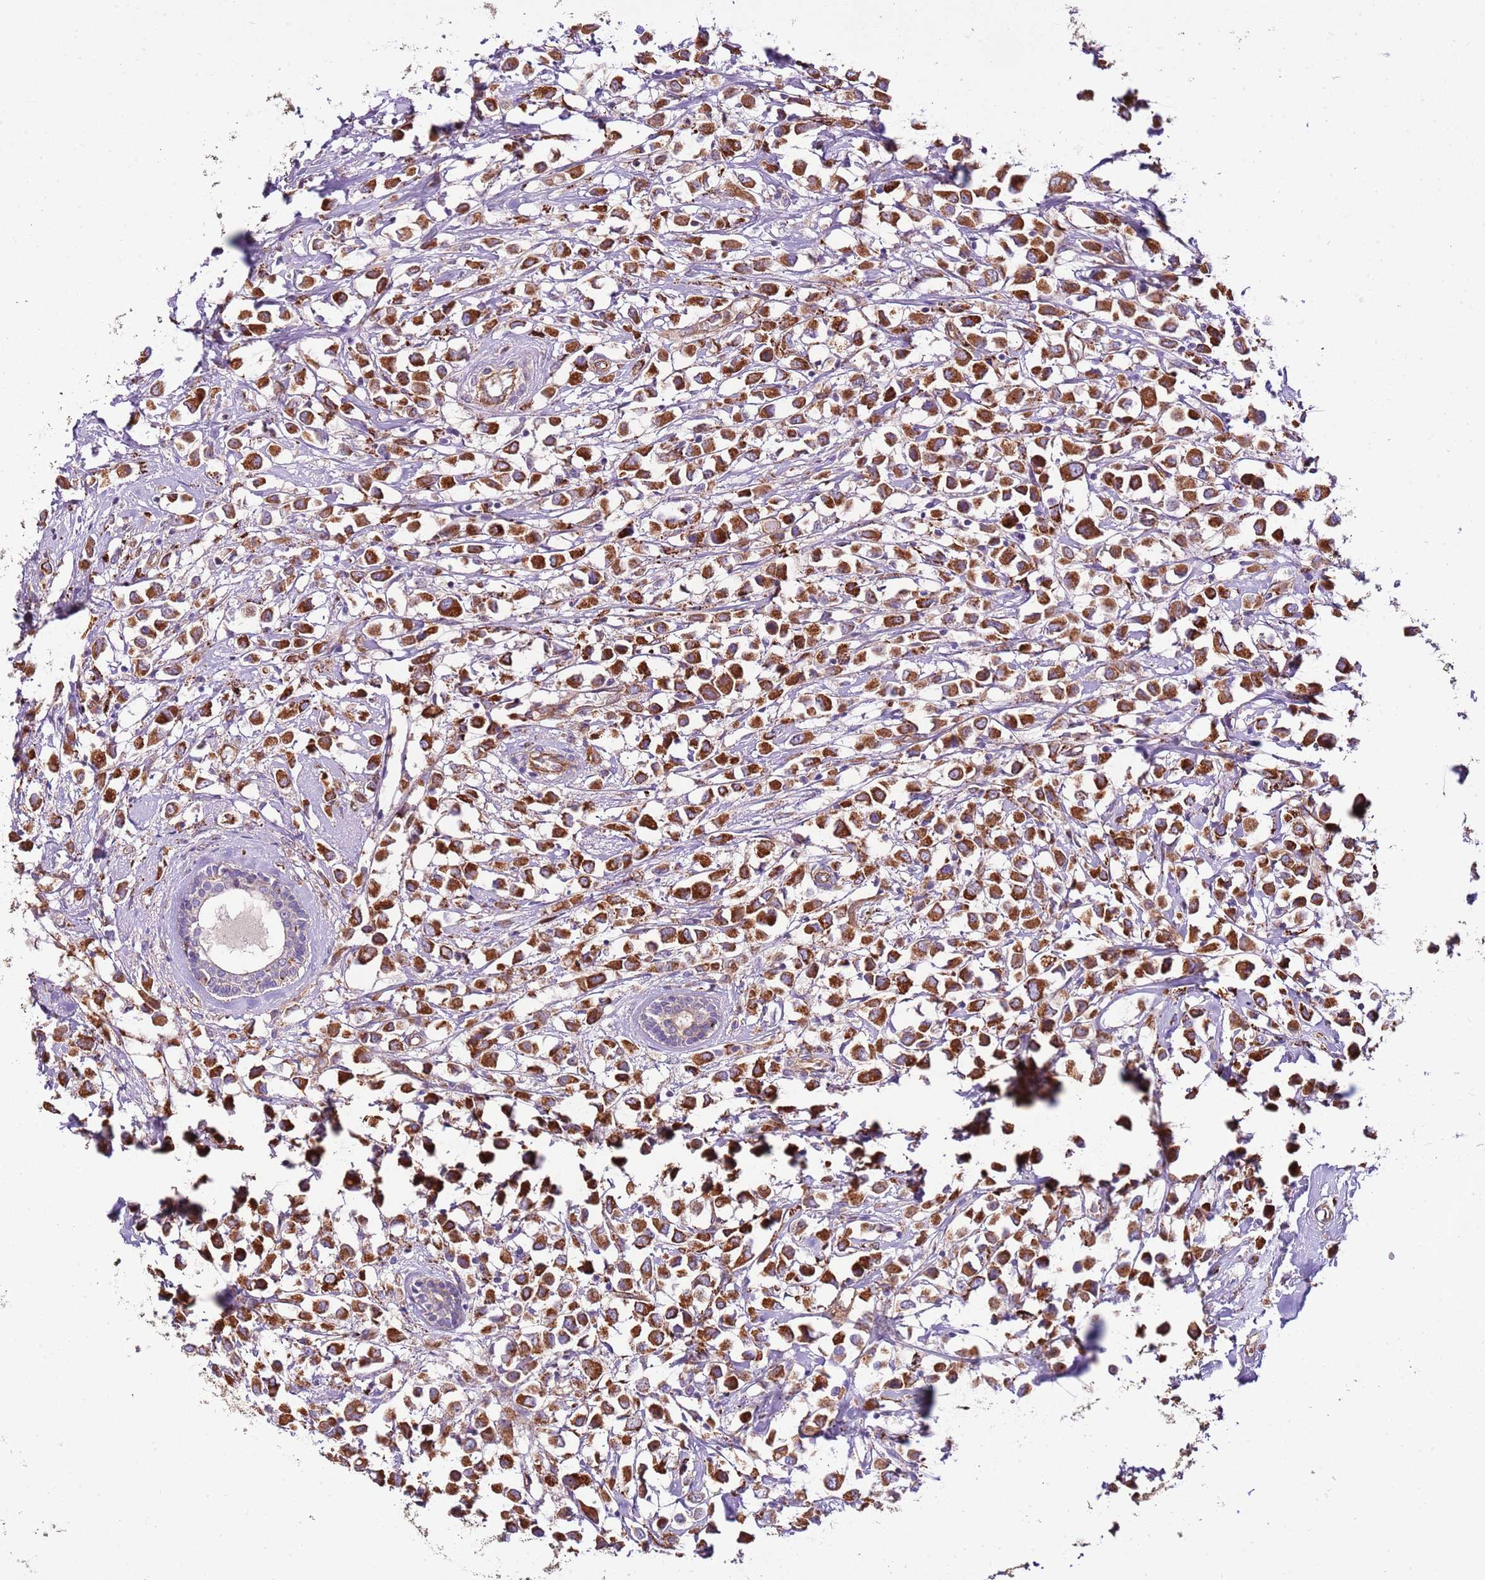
{"staining": {"intensity": "strong", "quantity": ">75%", "location": "cytoplasmic/membranous"}, "tissue": "breast cancer", "cell_type": "Tumor cells", "image_type": "cancer", "snomed": [{"axis": "morphology", "description": "Duct carcinoma"}, {"axis": "topography", "description": "Breast"}], "caption": "IHC staining of breast cancer, which exhibits high levels of strong cytoplasmic/membranous staining in approximately >75% of tumor cells indicating strong cytoplasmic/membranous protein staining. The staining was performed using DAB (3,3'-diaminobenzidine) (brown) for protein detection and nuclei were counterstained in hematoxylin (blue).", "gene": "DOCK6", "patient": {"sex": "female", "age": 61}}